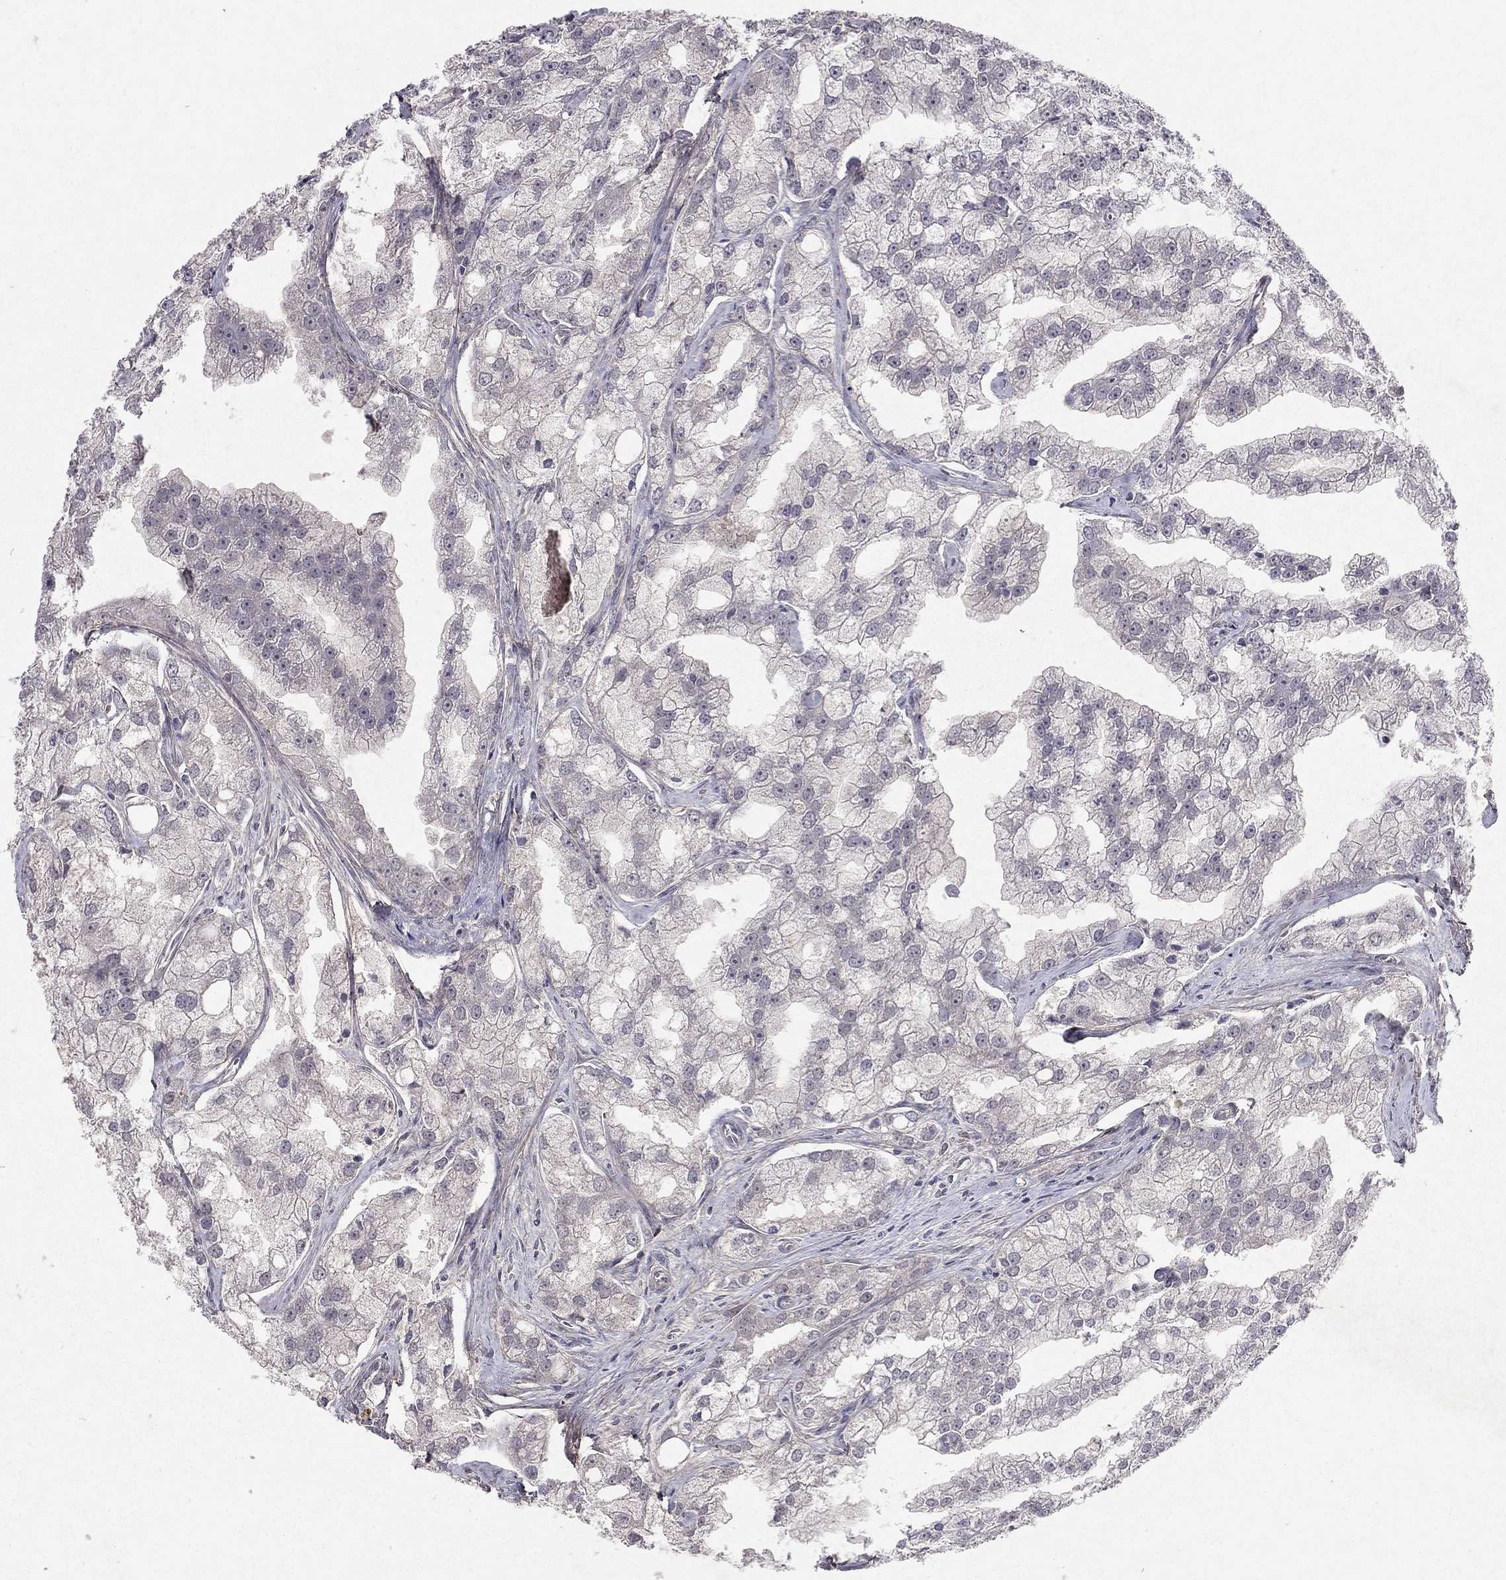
{"staining": {"intensity": "negative", "quantity": "none", "location": "none"}, "tissue": "prostate cancer", "cell_type": "Tumor cells", "image_type": "cancer", "snomed": [{"axis": "morphology", "description": "Adenocarcinoma, NOS"}, {"axis": "topography", "description": "Prostate"}], "caption": "Prostate adenocarcinoma stained for a protein using immunohistochemistry shows no positivity tumor cells.", "gene": "ESR2", "patient": {"sex": "male", "age": 70}}